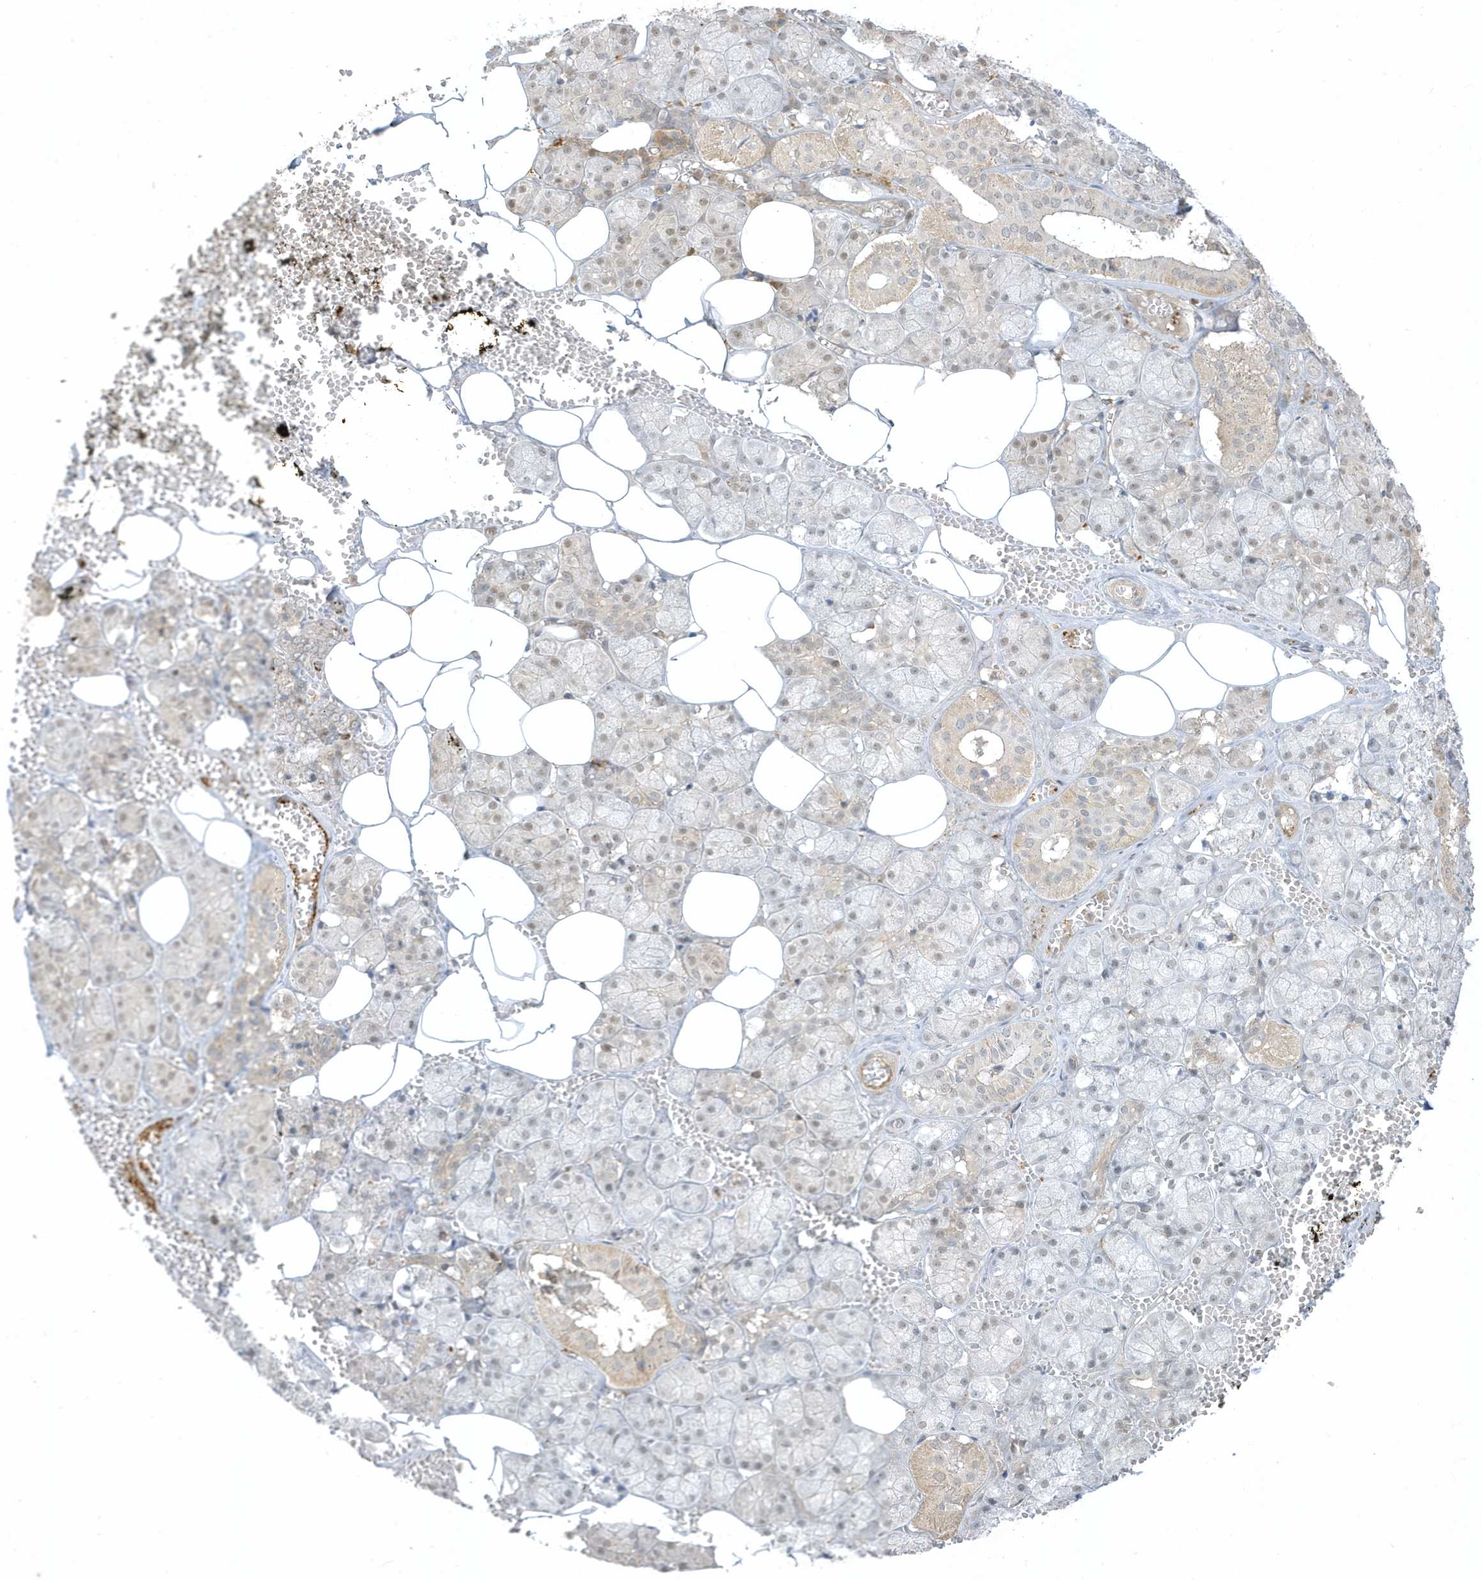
{"staining": {"intensity": "weak", "quantity": "<25%", "location": "cytoplasmic/membranous"}, "tissue": "salivary gland", "cell_type": "Glandular cells", "image_type": "normal", "snomed": [{"axis": "morphology", "description": "Normal tissue, NOS"}, {"axis": "topography", "description": "Salivary gland"}], "caption": "Immunohistochemical staining of benign human salivary gland displays no significant staining in glandular cells. (DAB immunohistochemistry with hematoxylin counter stain).", "gene": "ZBTB8A", "patient": {"sex": "male", "age": 62}}